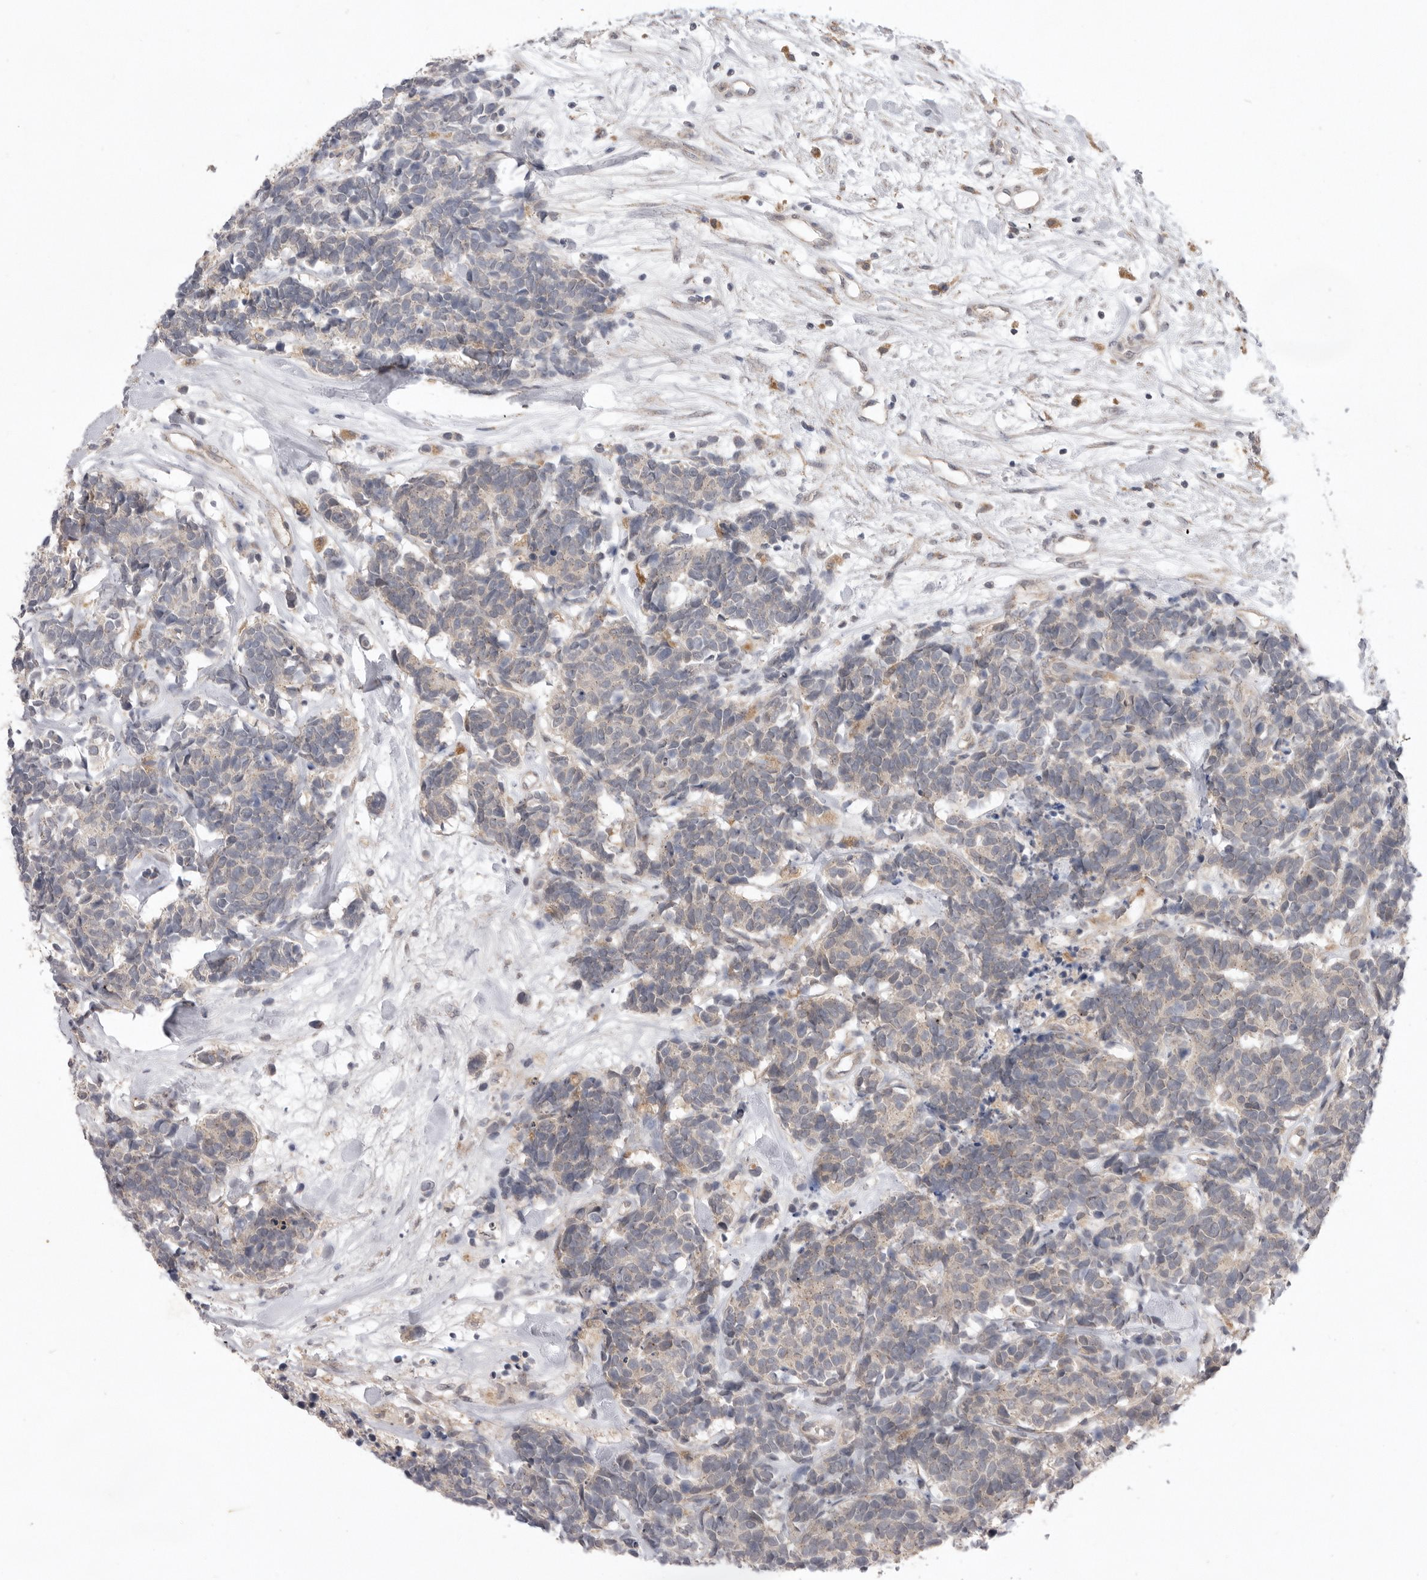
{"staining": {"intensity": "weak", "quantity": "<25%", "location": "cytoplasmic/membranous"}, "tissue": "carcinoid", "cell_type": "Tumor cells", "image_type": "cancer", "snomed": [{"axis": "morphology", "description": "Carcinoma, NOS"}, {"axis": "morphology", "description": "Carcinoid, malignant, NOS"}, {"axis": "topography", "description": "Urinary bladder"}], "caption": "DAB immunohistochemical staining of human carcinoma shows no significant positivity in tumor cells.", "gene": "TLR3", "patient": {"sex": "male", "age": 57}}